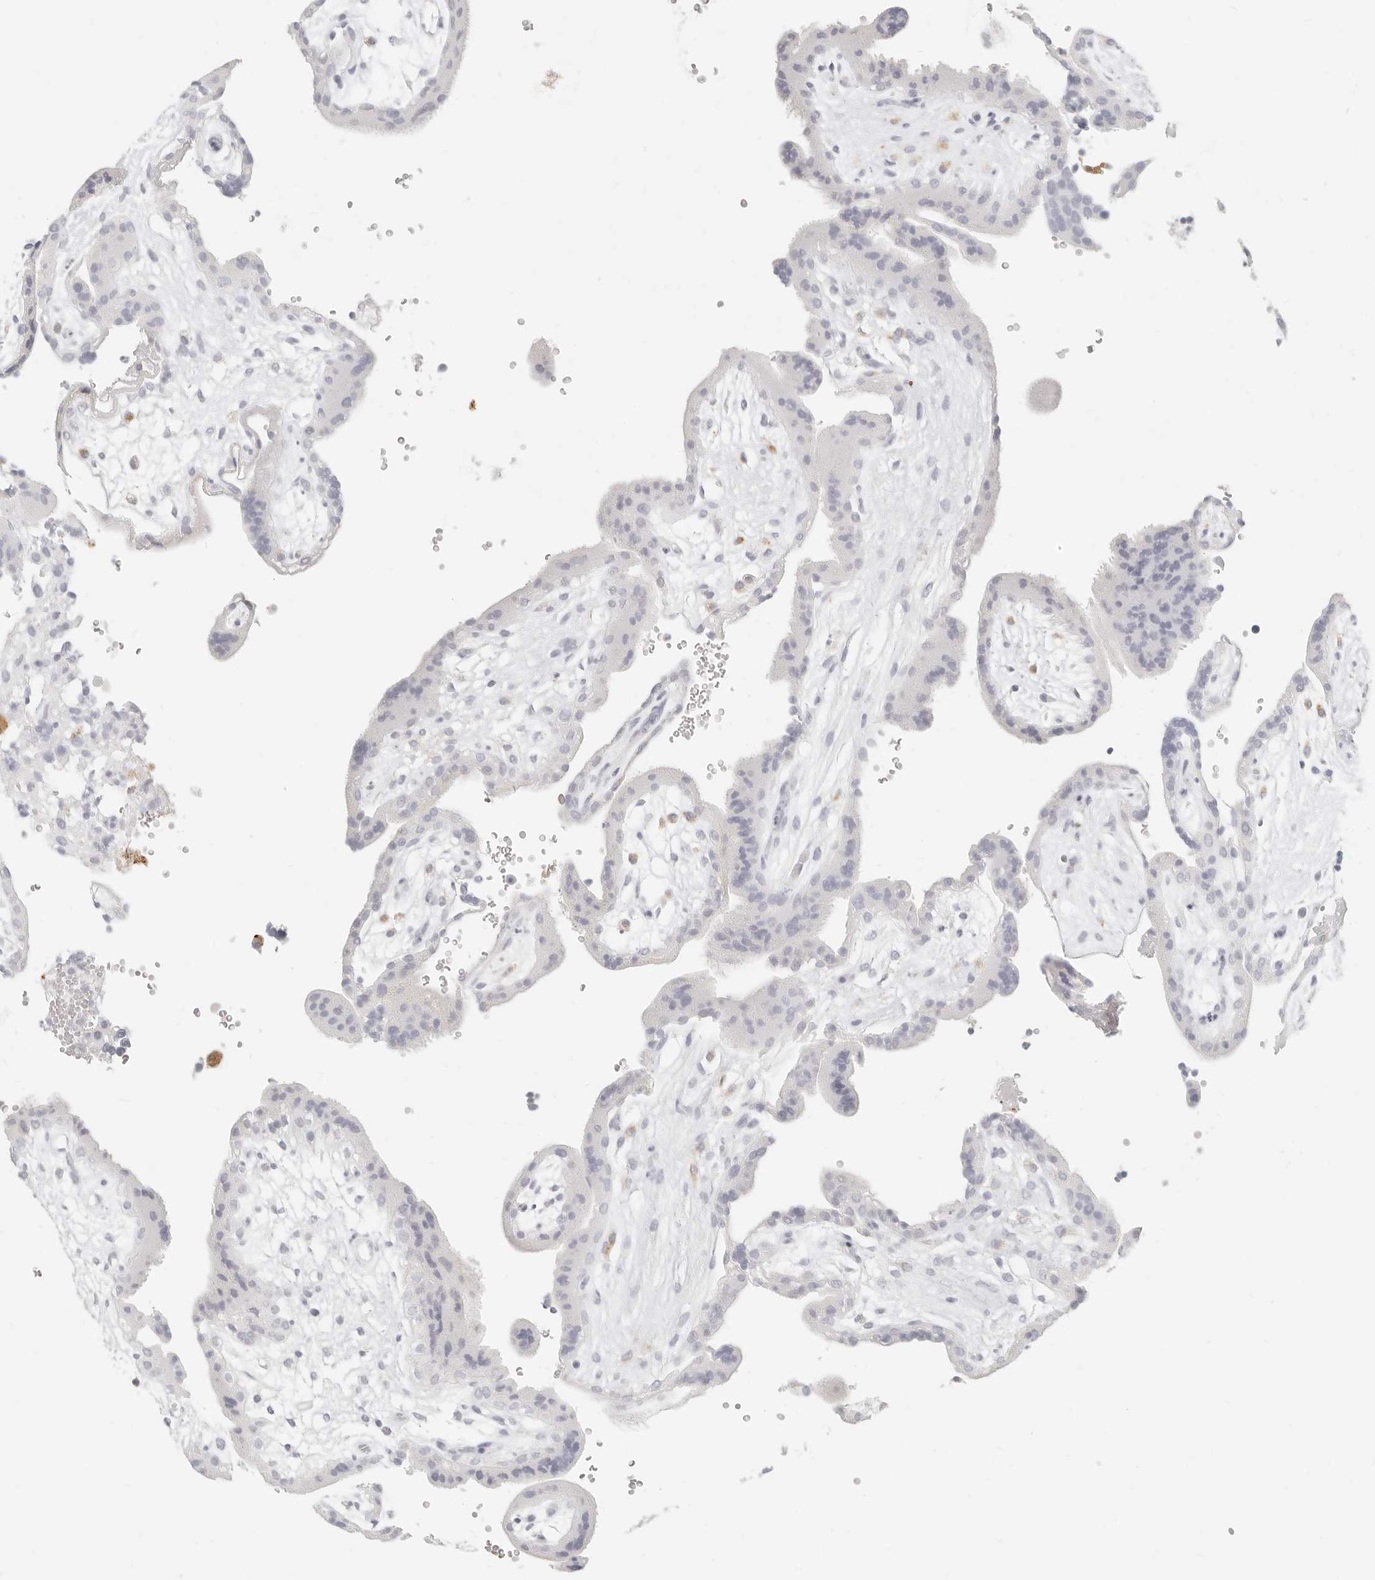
{"staining": {"intensity": "negative", "quantity": "none", "location": "none"}, "tissue": "placenta", "cell_type": "Trophoblastic cells", "image_type": "normal", "snomed": [{"axis": "morphology", "description": "Normal tissue, NOS"}, {"axis": "topography", "description": "Placenta"}], "caption": "Immunohistochemical staining of unremarkable placenta demonstrates no significant expression in trophoblastic cells. The staining was performed using DAB (3,3'-diaminobenzidine) to visualize the protein expression in brown, while the nuclei were stained in blue with hematoxylin (Magnification: 20x).", "gene": "RNASET2", "patient": {"sex": "female", "age": 18}}